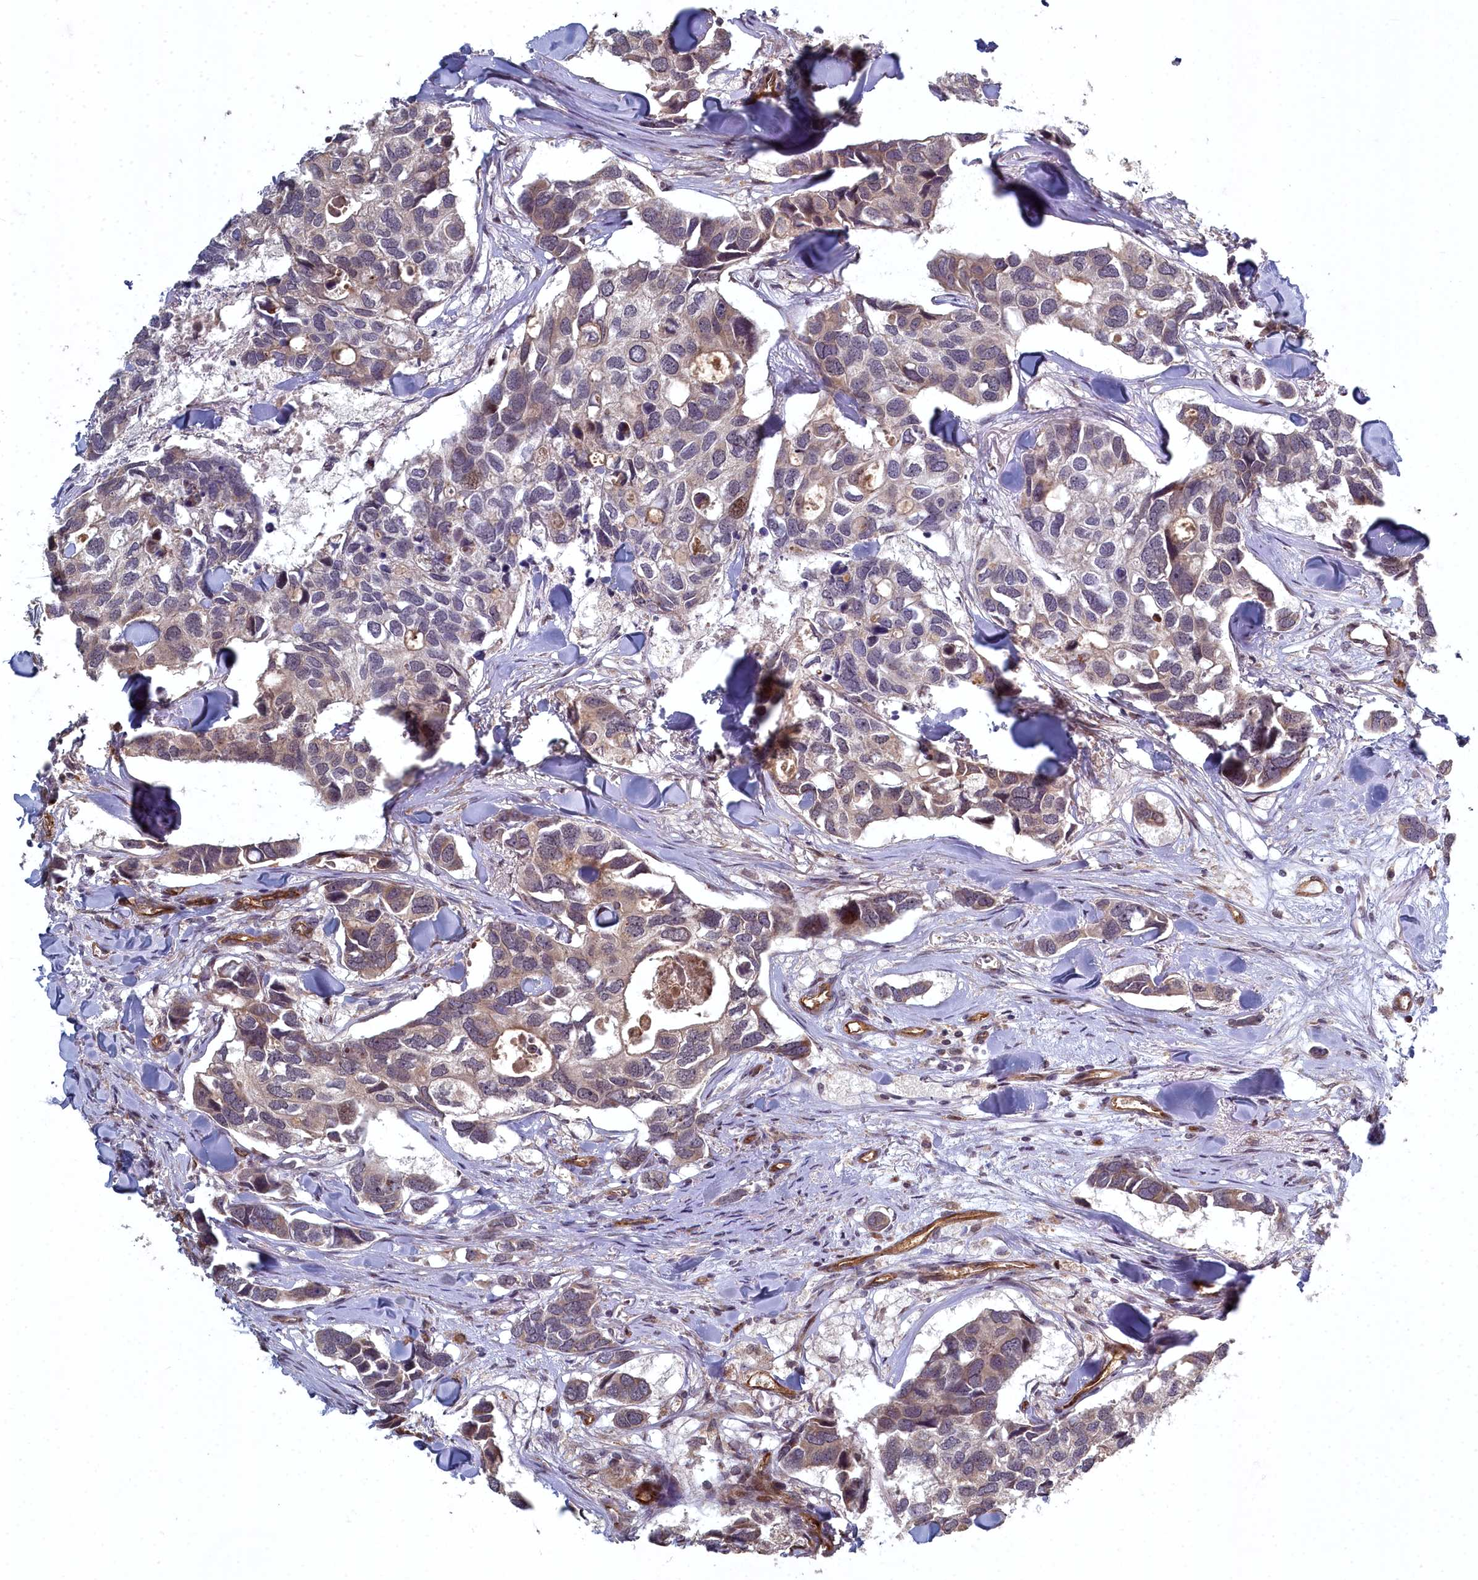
{"staining": {"intensity": "moderate", "quantity": "<25%", "location": "cytoplasmic/membranous,nuclear"}, "tissue": "breast cancer", "cell_type": "Tumor cells", "image_type": "cancer", "snomed": [{"axis": "morphology", "description": "Duct carcinoma"}, {"axis": "topography", "description": "Breast"}], "caption": "Brown immunohistochemical staining in human breast invasive ductal carcinoma shows moderate cytoplasmic/membranous and nuclear expression in approximately <25% of tumor cells.", "gene": "TSPYL4", "patient": {"sex": "female", "age": 83}}